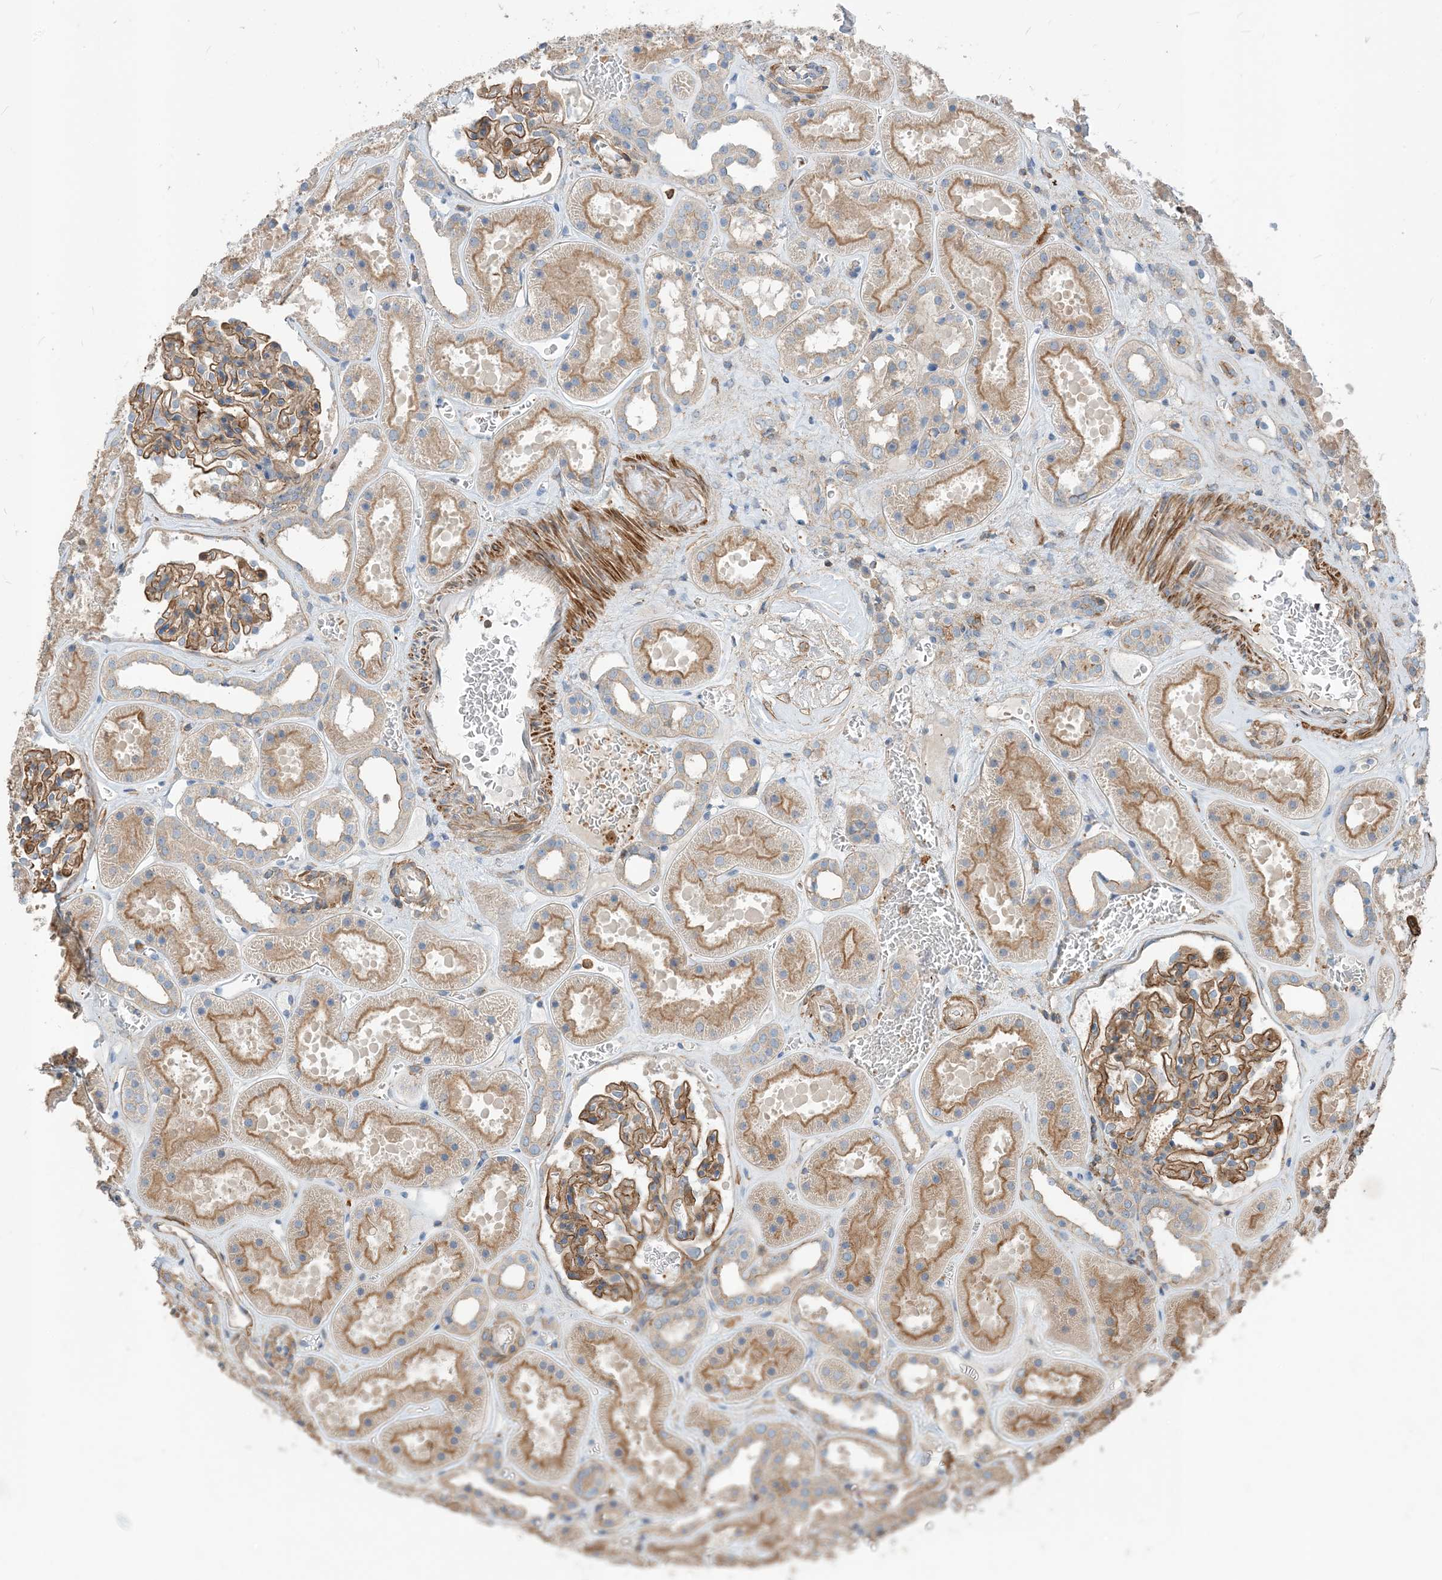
{"staining": {"intensity": "moderate", "quantity": ">75%", "location": "cytoplasmic/membranous"}, "tissue": "kidney", "cell_type": "Cells in glomeruli", "image_type": "normal", "snomed": [{"axis": "morphology", "description": "Normal tissue, NOS"}, {"axis": "topography", "description": "Kidney"}], "caption": "A micrograph of human kidney stained for a protein demonstrates moderate cytoplasmic/membranous brown staining in cells in glomeruli.", "gene": "PARVG", "patient": {"sex": "female", "age": 41}}